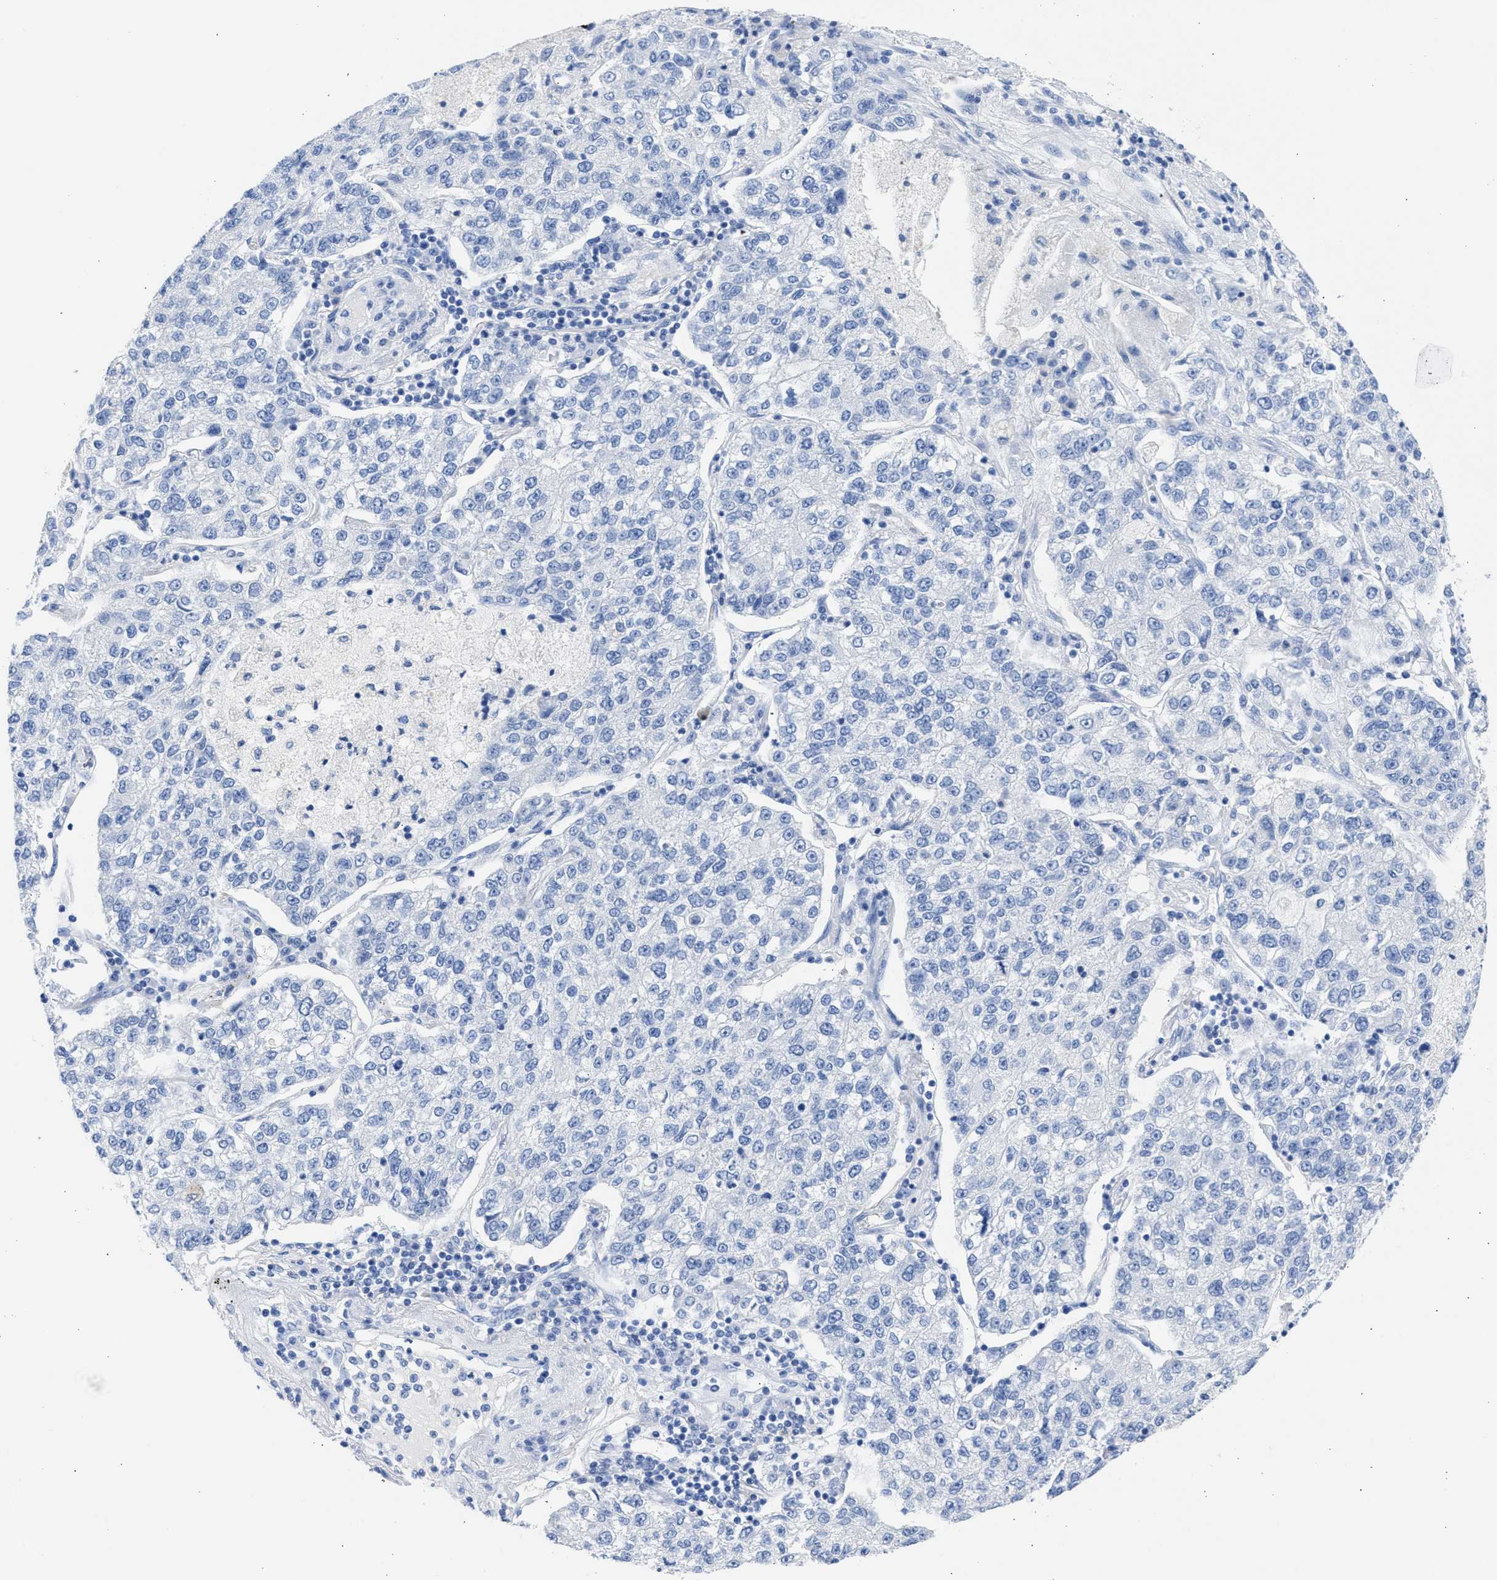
{"staining": {"intensity": "negative", "quantity": "none", "location": "none"}, "tissue": "lung cancer", "cell_type": "Tumor cells", "image_type": "cancer", "snomed": [{"axis": "morphology", "description": "Adenocarcinoma, NOS"}, {"axis": "topography", "description": "Lung"}], "caption": "A photomicrograph of lung cancer (adenocarcinoma) stained for a protein demonstrates no brown staining in tumor cells.", "gene": "NCAM1", "patient": {"sex": "male", "age": 49}}